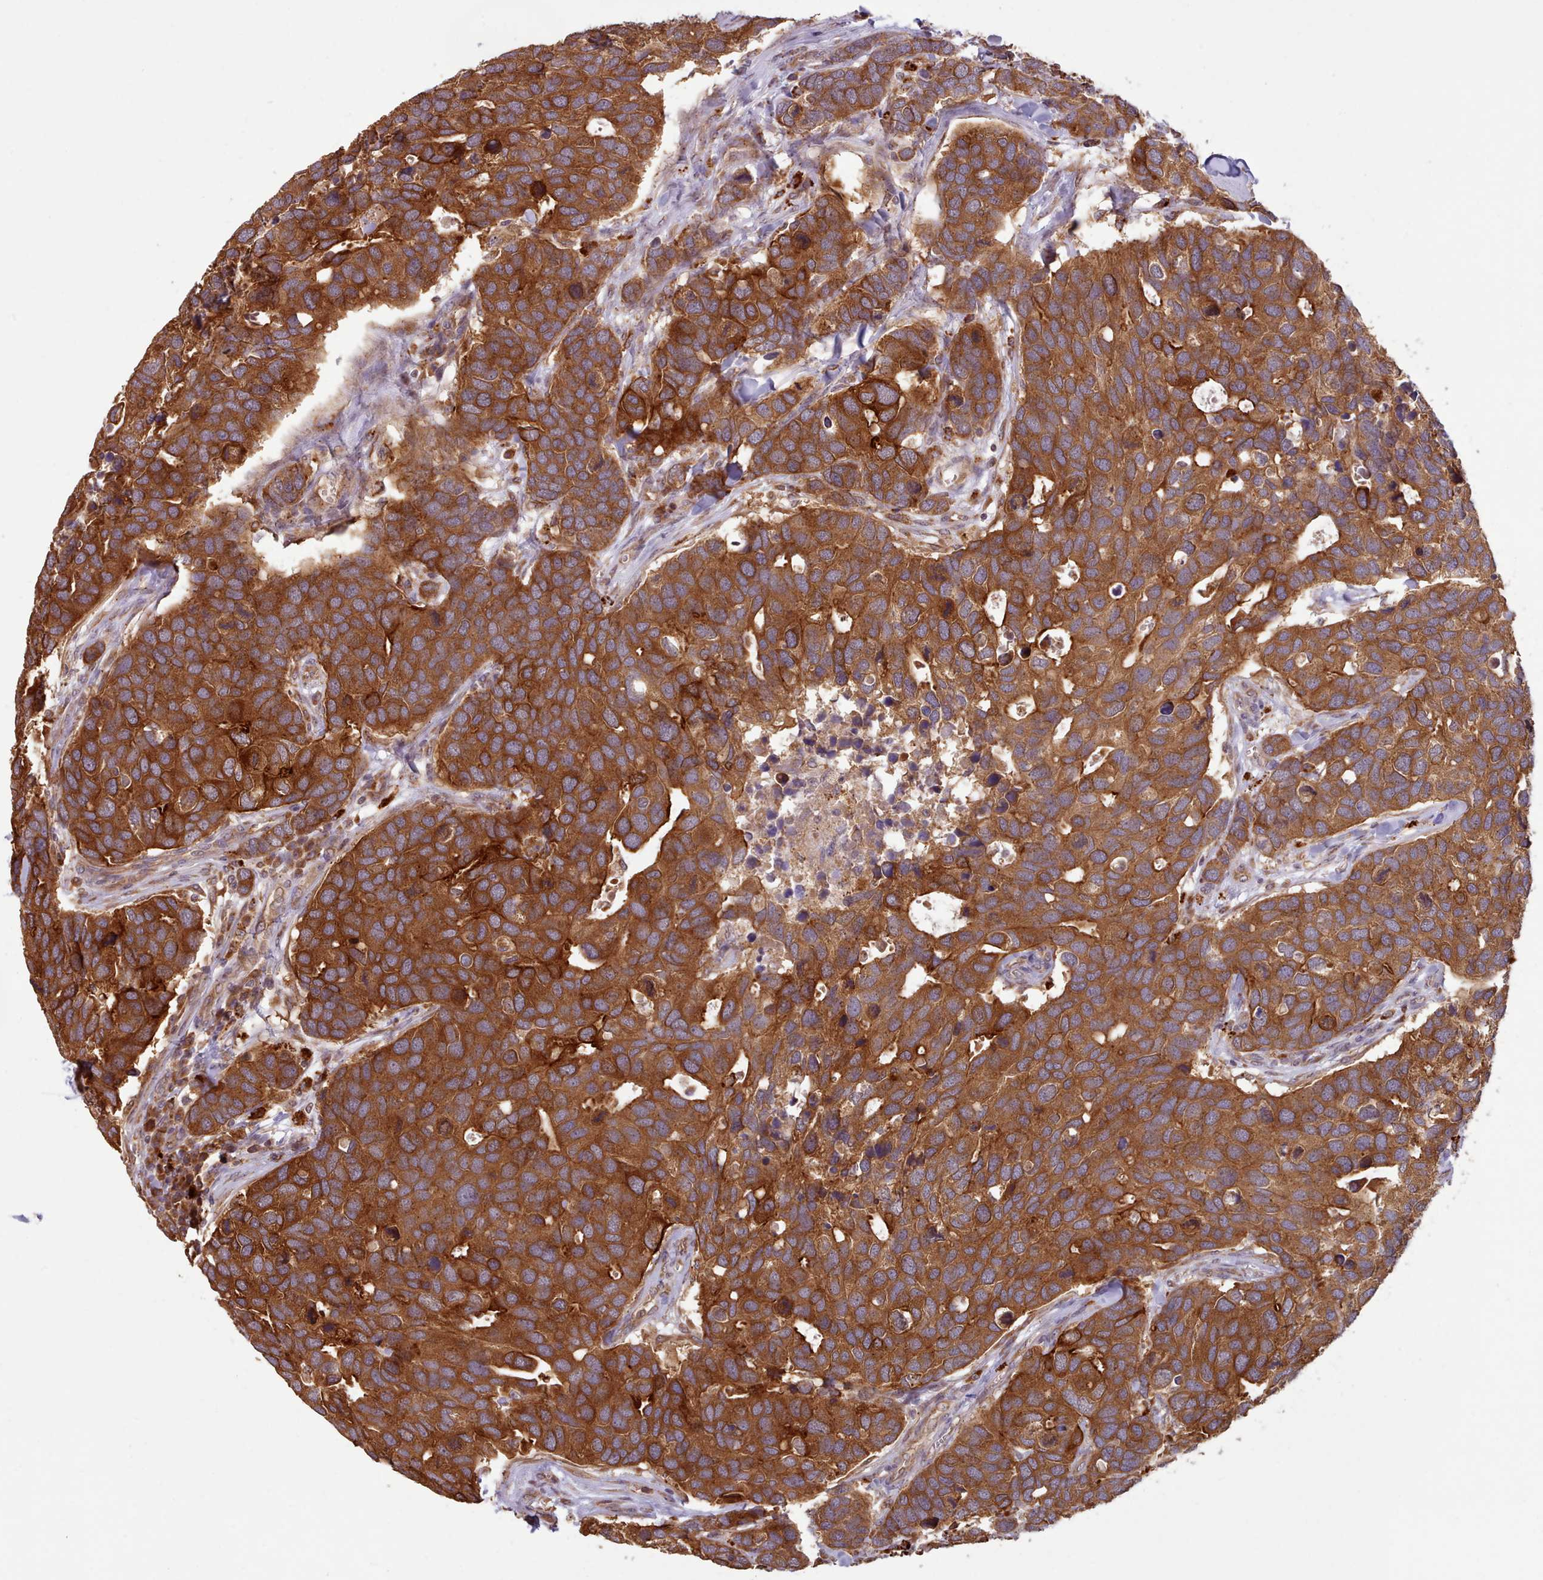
{"staining": {"intensity": "strong", "quantity": ">75%", "location": "cytoplasmic/membranous"}, "tissue": "breast cancer", "cell_type": "Tumor cells", "image_type": "cancer", "snomed": [{"axis": "morphology", "description": "Duct carcinoma"}, {"axis": "topography", "description": "Breast"}], "caption": "A brown stain labels strong cytoplasmic/membranous staining of a protein in infiltrating ductal carcinoma (breast) tumor cells. (Brightfield microscopy of DAB IHC at high magnification).", "gene": "CRYBG1", "patient": {"sex": "female", "age": 83}}